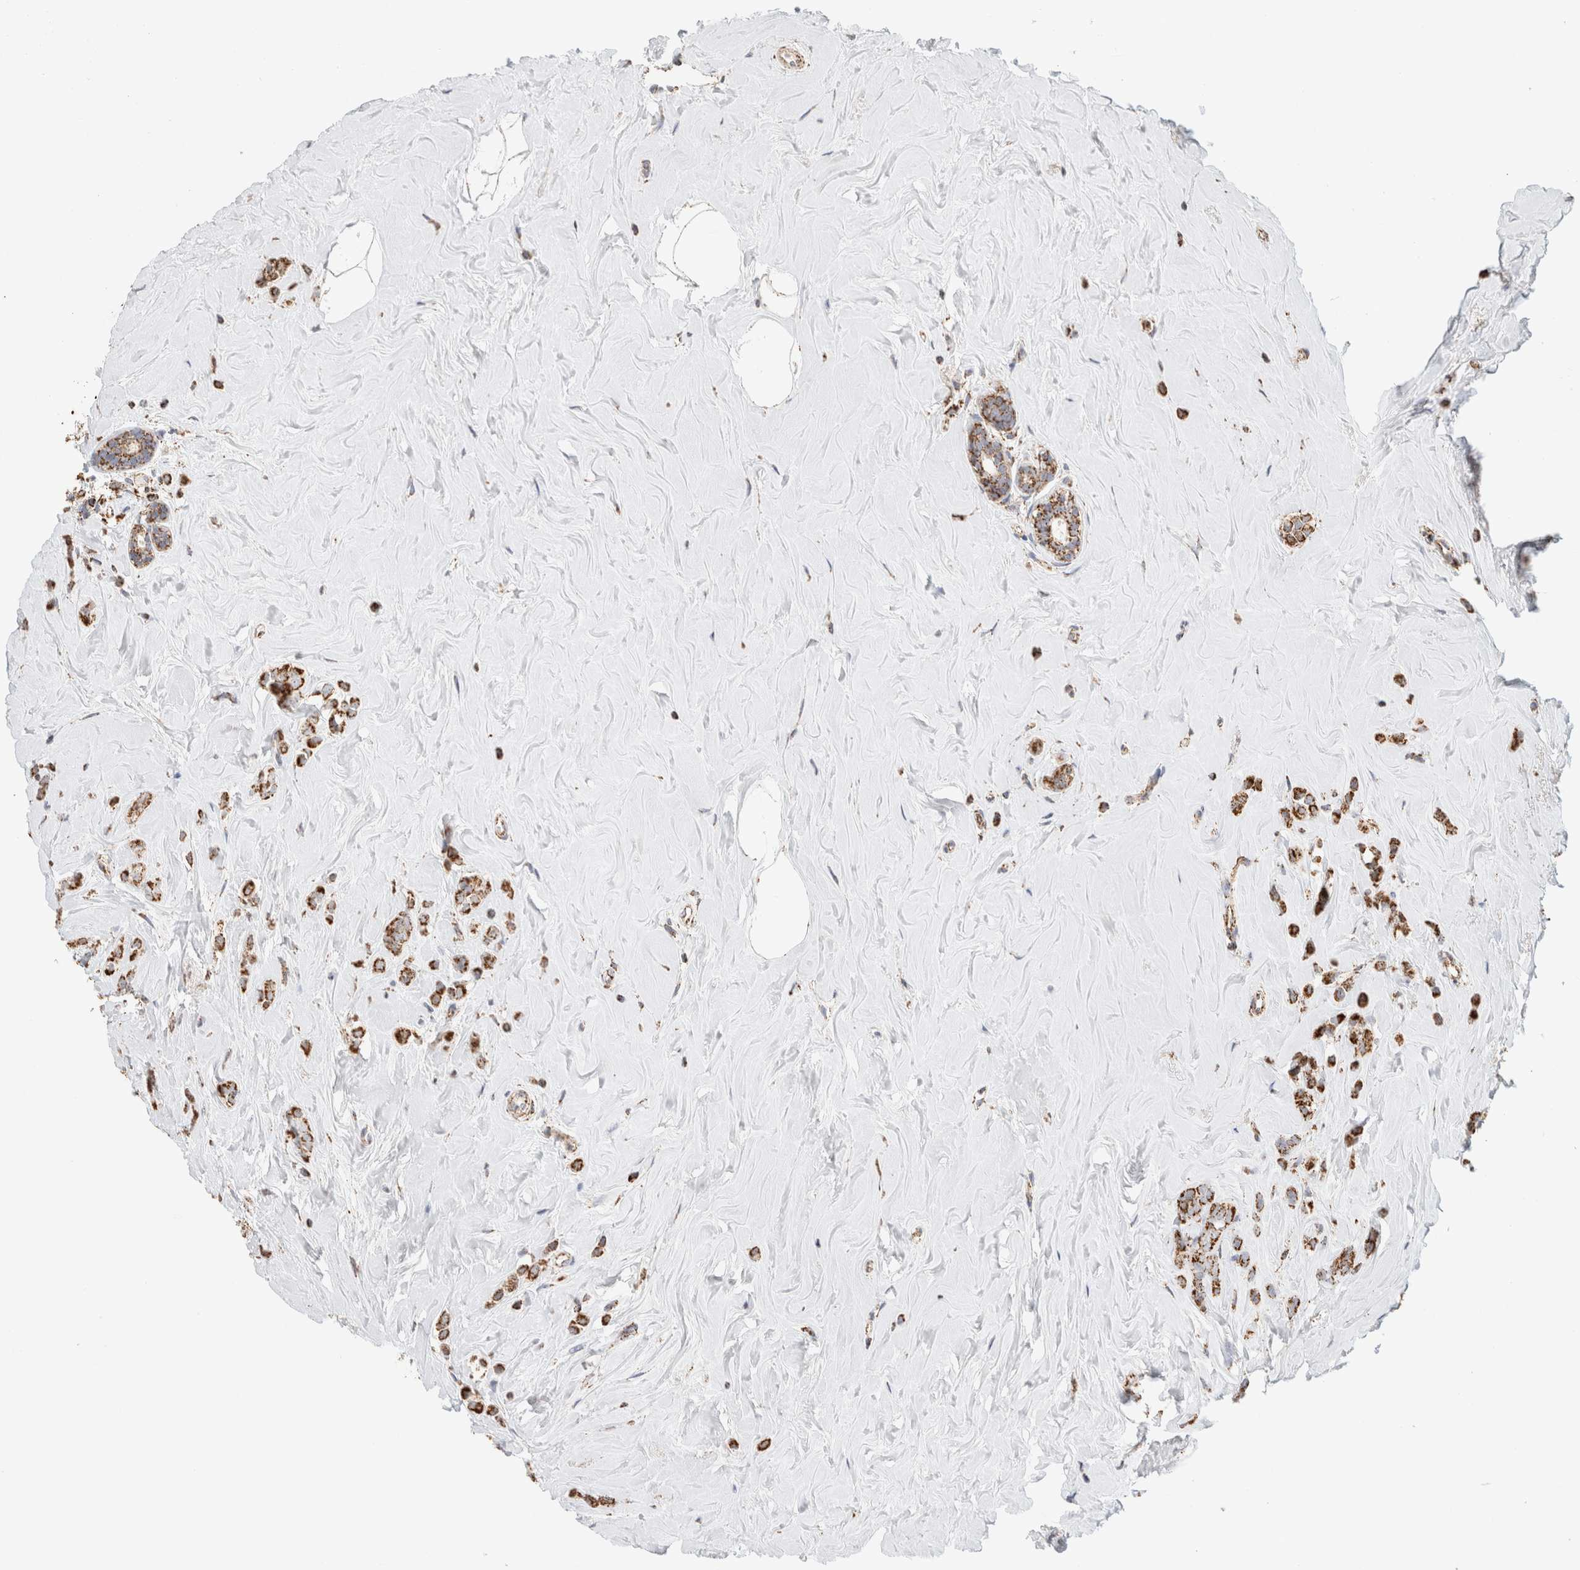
{"staining": {"intensity": "strong", "quantity": ">75%", "location": "cytoplasmic/membranous"}, "tissue": "breast cancer", "cell_type": "Tumor cells", "image_type": "cancer", "snomed": [{"axis": "morphology", "description": "Lobular carcinoma"}, {"axis": "topography", "description": "Breast"}], "caption": "IHC of lobular carcinoma (breast) displays high levels of strong cytoplasmic/membranous expression in about >75% of tumor cells.", "gene": "C1QBP", "patient": {"sex": "female", "age": 47}}